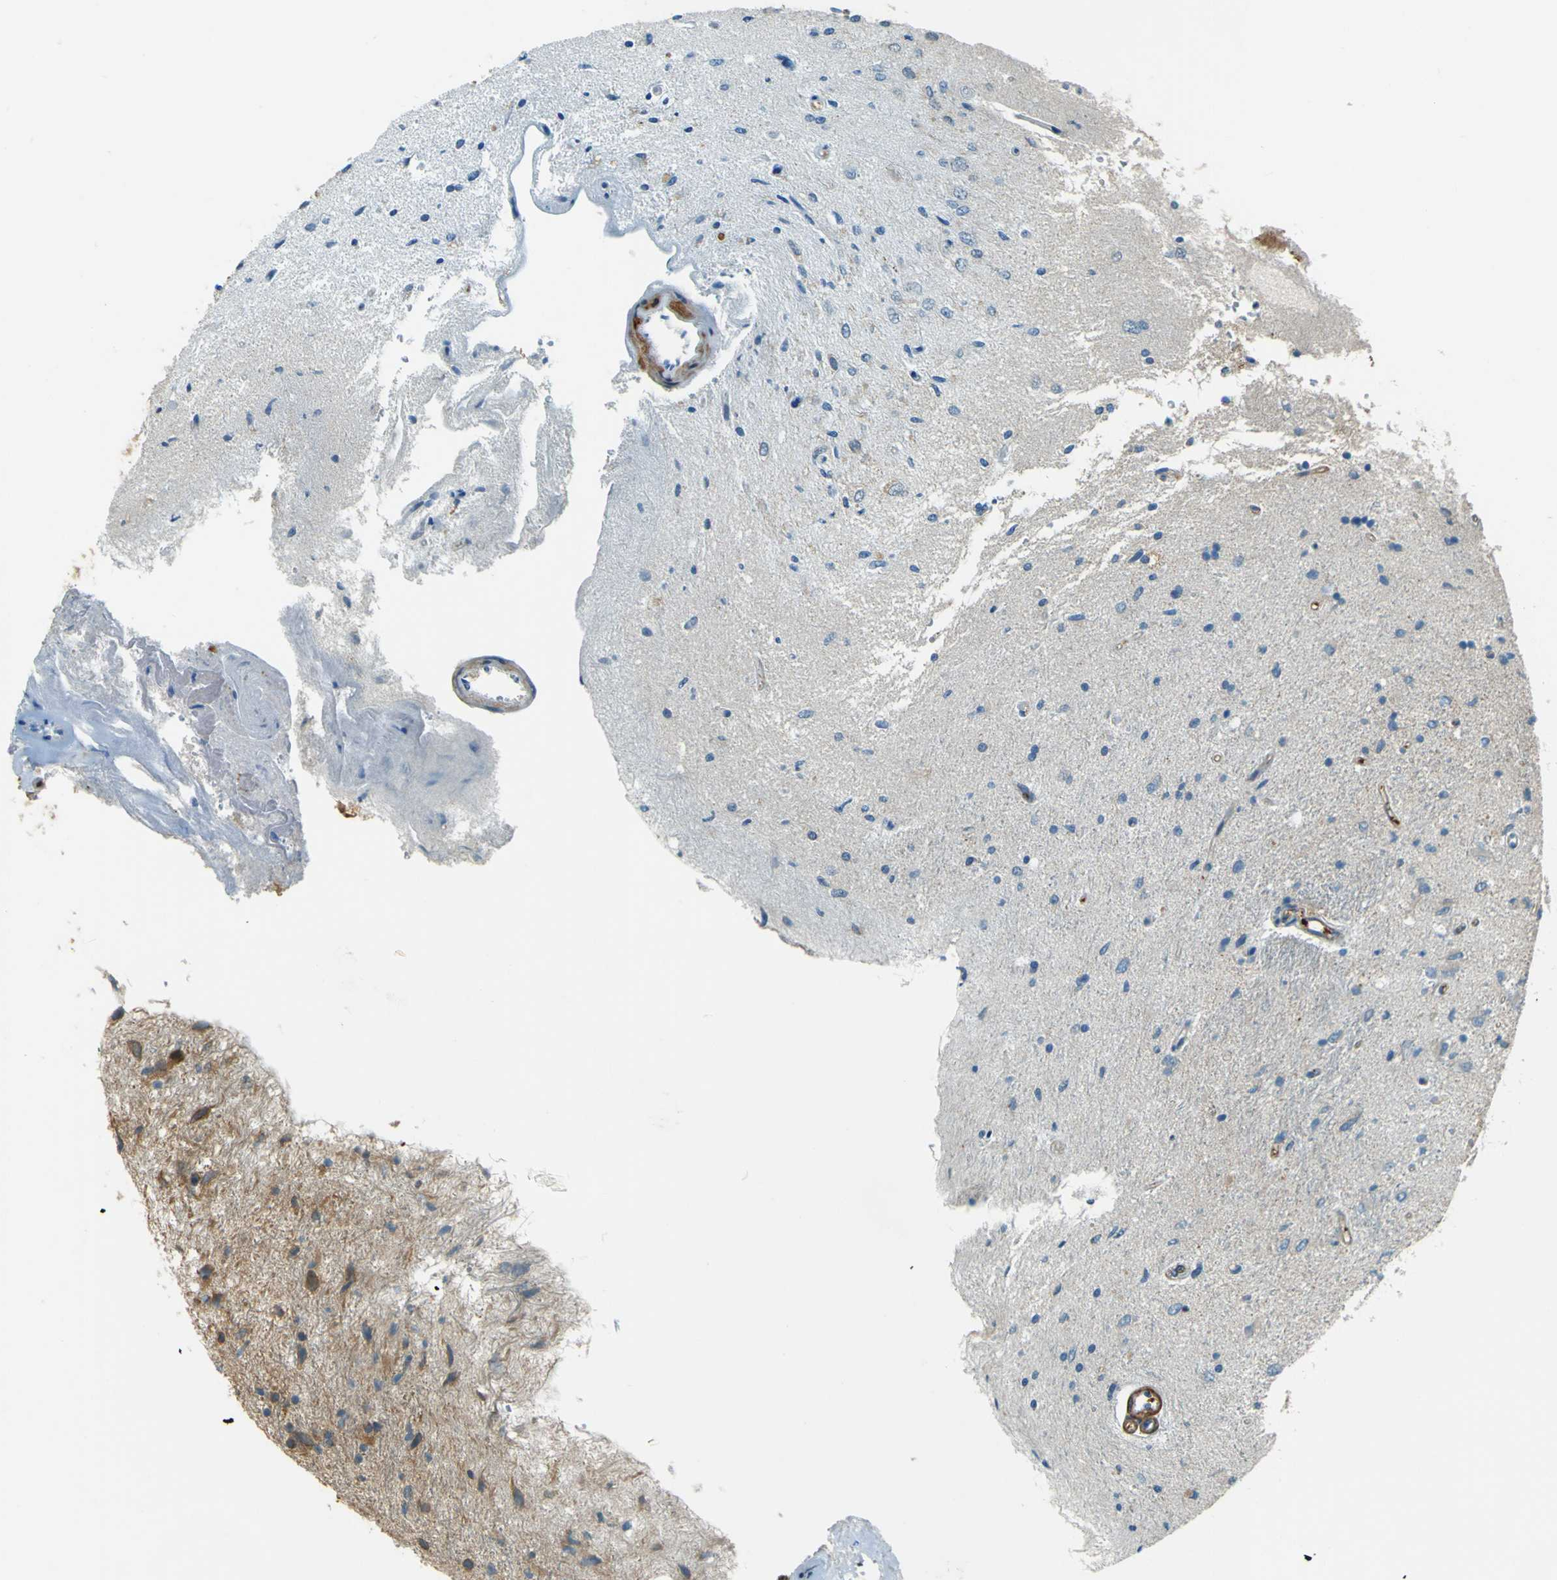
{"staining": {"intensity": "weak", "quantity": "25%-75%", "location": "cytoplasmic/membranous"}, "tissue": "glioma", "cell_type": "Tumor cells", "image_type": "cancer", "snomed": [{"axis": "morphology", "description": "Glioma, malignant, Low grade"}, {"axis": "topography", "description": "Brain"}], "caption": "A brown stain labels weak cytoplasmic/membranous positivity of a protein in low-grade glioma (malignant) tumor cells. (DAB (3,3'-diaminobenzidine) IHC, brown staining for protein, blue staining for nuclei).", "gene": "LPCAT1", "patient": {"sex": "male", "age": 77}}